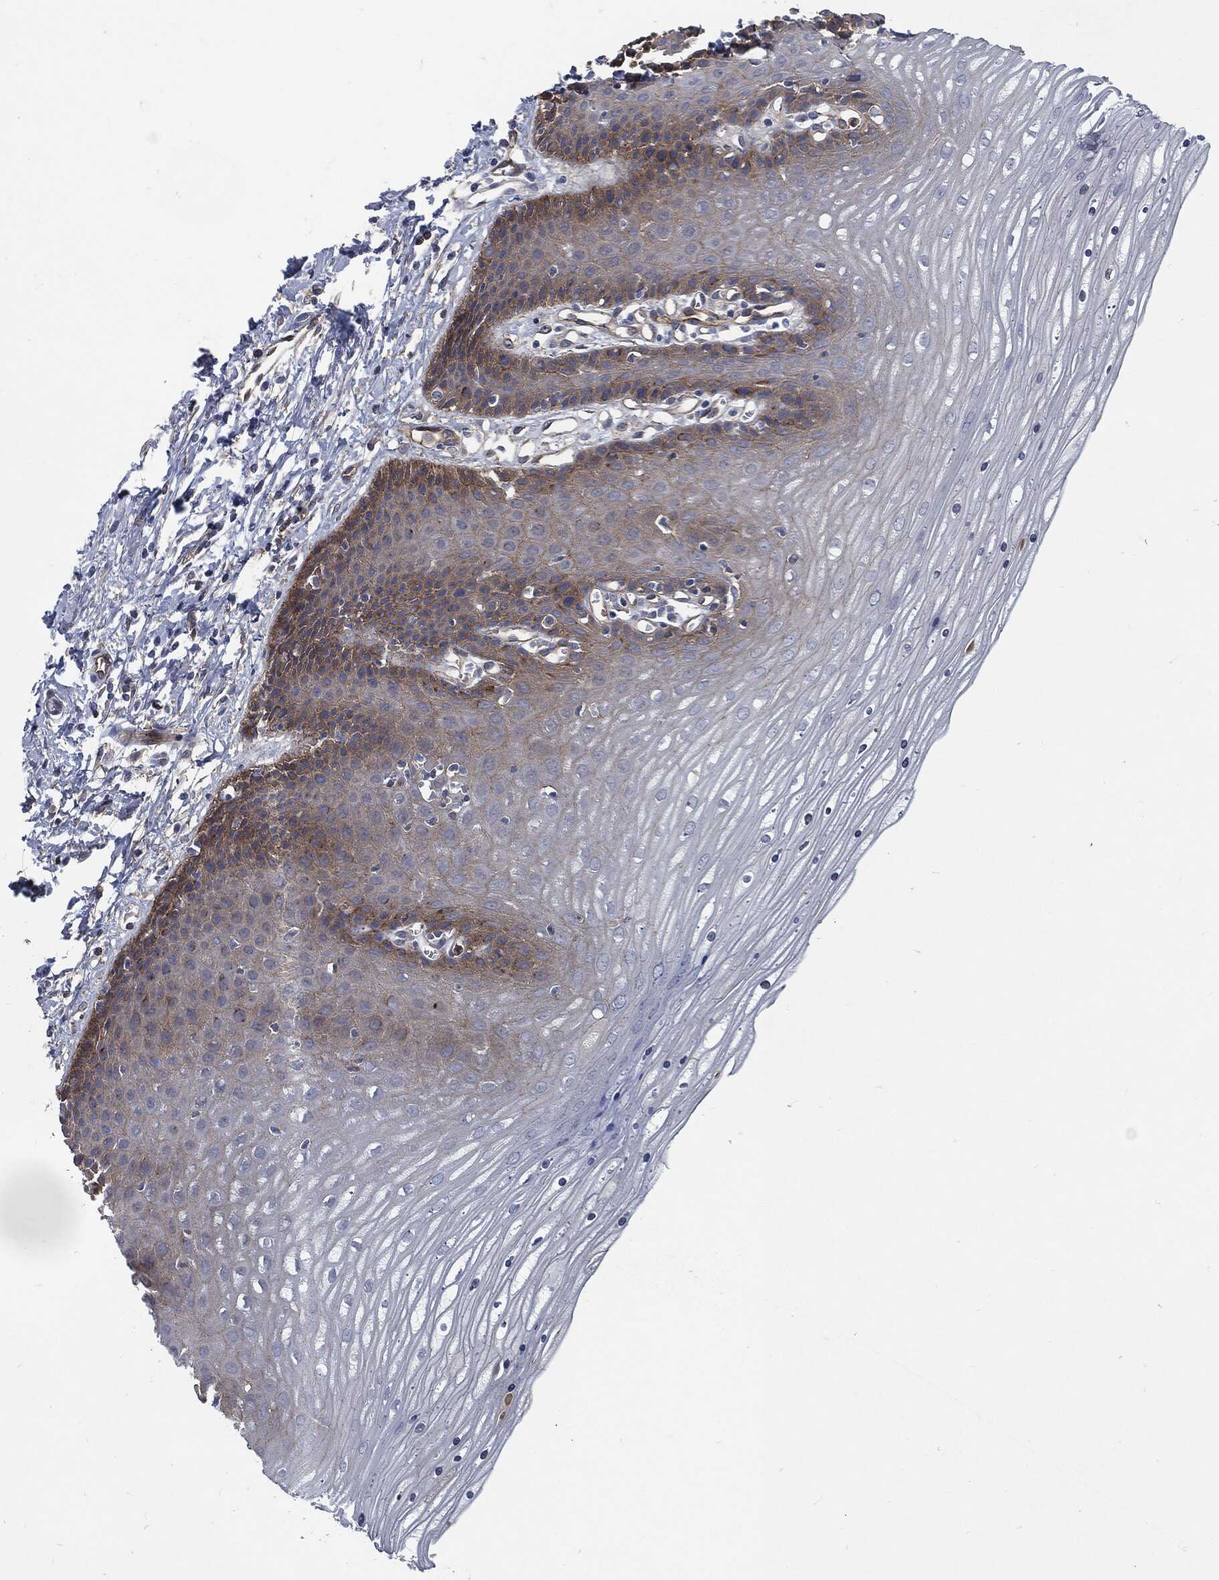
{"staining": {"intensity": "negative", "quantity": "none", "location": "none"}, "tissue": "cervix", "cell_type": "Glandular cells", "image_type": "normal", "snomed": [{"axis": "morphology", "description": "Normal tissue, NOS"}, {"axis": "topography", "description": "Cervix"}], "caption": "Immunohistochemistry (IHC) histopathology image of benign cervix stained for a protein (brown), which exhibits no staining in glandular cells.", "gene": "SVIL", "patient": {"sex": "female", "age": 35}}